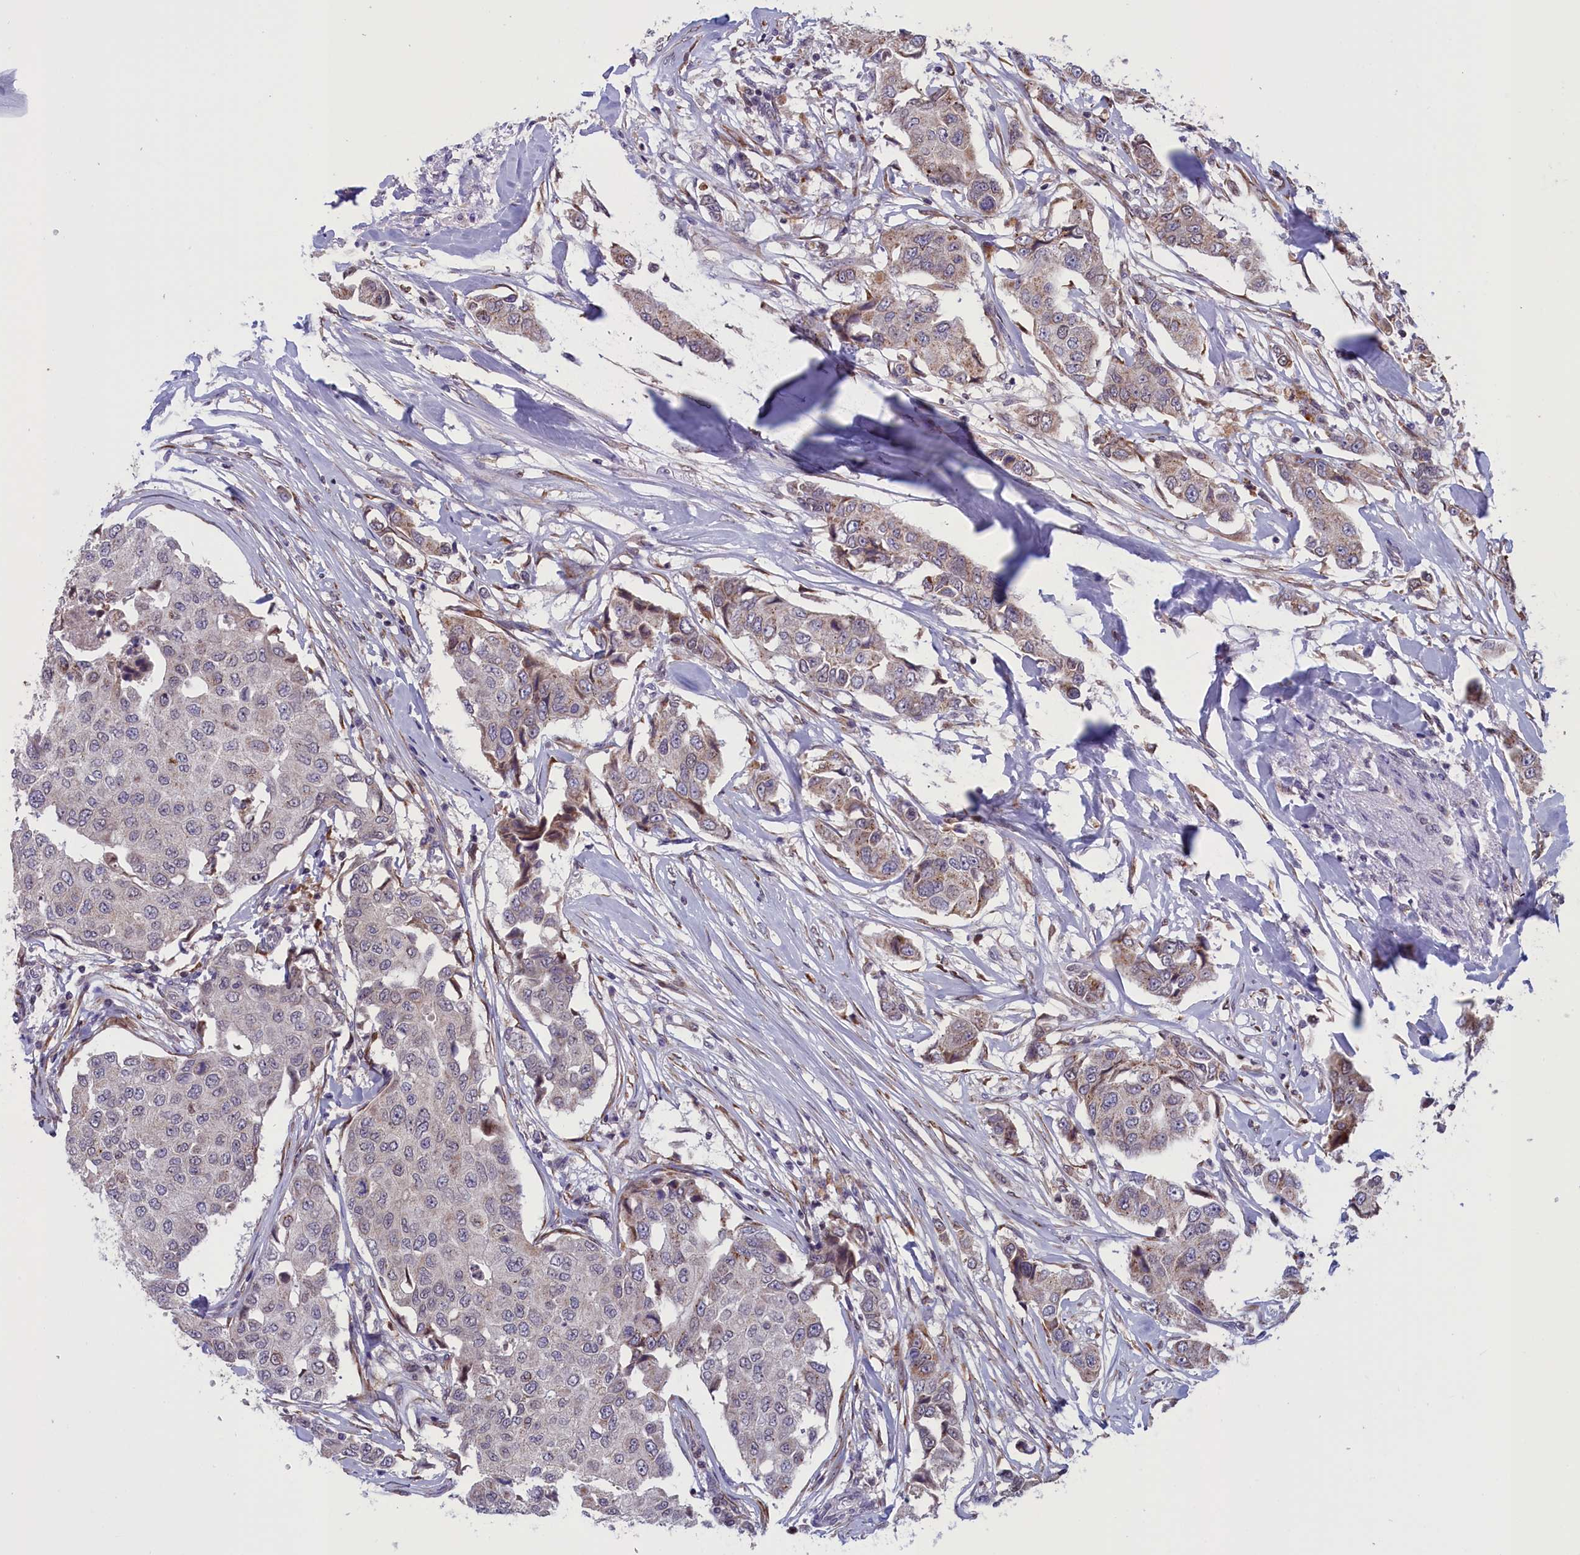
{"staining": {"intensity": "weak", "quantity": "25%-75%", "location": "cytoplasmic/membranous"}, "tissue": "breast cancer", "cell_type": "Tumor cells", "image_type": "cancer", "snomed": [{"axis": "morphology", "description": "Duct carcinoma"}, {"axis": "topography", "description": "Breast"}], "caption": "The image reveals staining of breast cancer (invasive ductal carcinoma), revealing weak cytoplasmic/membranous protein positivity (brown color) within tumor cells. (DAB = brown stain, brightfield microscopy at high magnification).", "gene": "PARS2", "patient": {"sex": "female", "age": 80}}